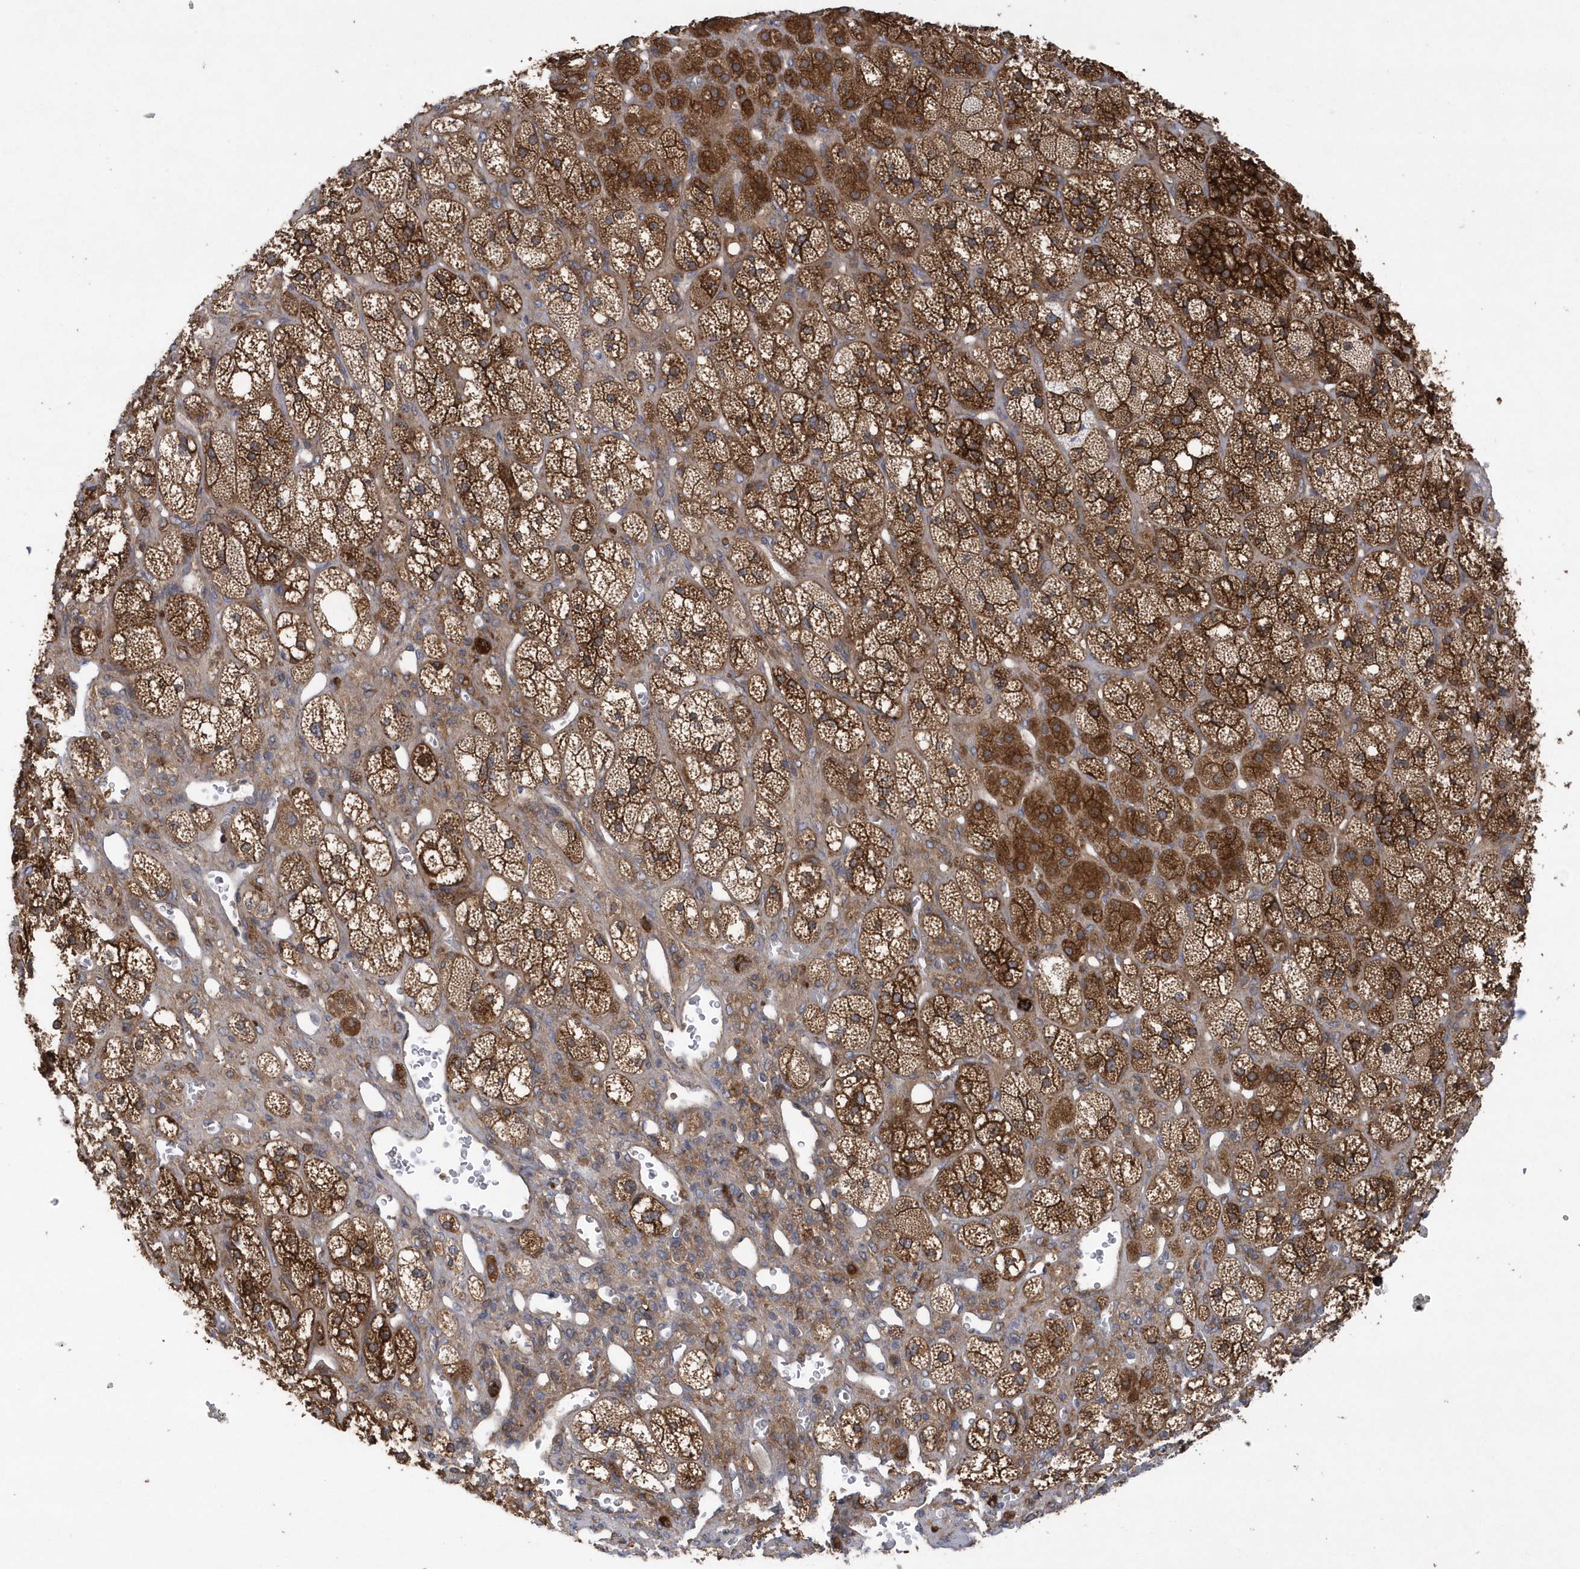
{"staining": {"intensity": "strong", "quantity": ">75%", "location": "cytoplasmic/membranous"}, "tissue": "adrenal gland", "cell_type": "Glandular cells", "image_type": "normal", "snomed": [{"axis": "morphology", "description": "Normal tissue, NOS"}, {"axis": "topography", "description": "Adrenal gland"}], "caption": "A micrograph of adrenal gland stained for a protein exhibits strong cytoplasmic/membranous brown staining in glandular cells. (DAB (3,3'-diaminobenzidine) IHC with brightfield microscopy, high magnification).", "gene": "PAICS", "patient": {"sex": "male", "age": 61}}